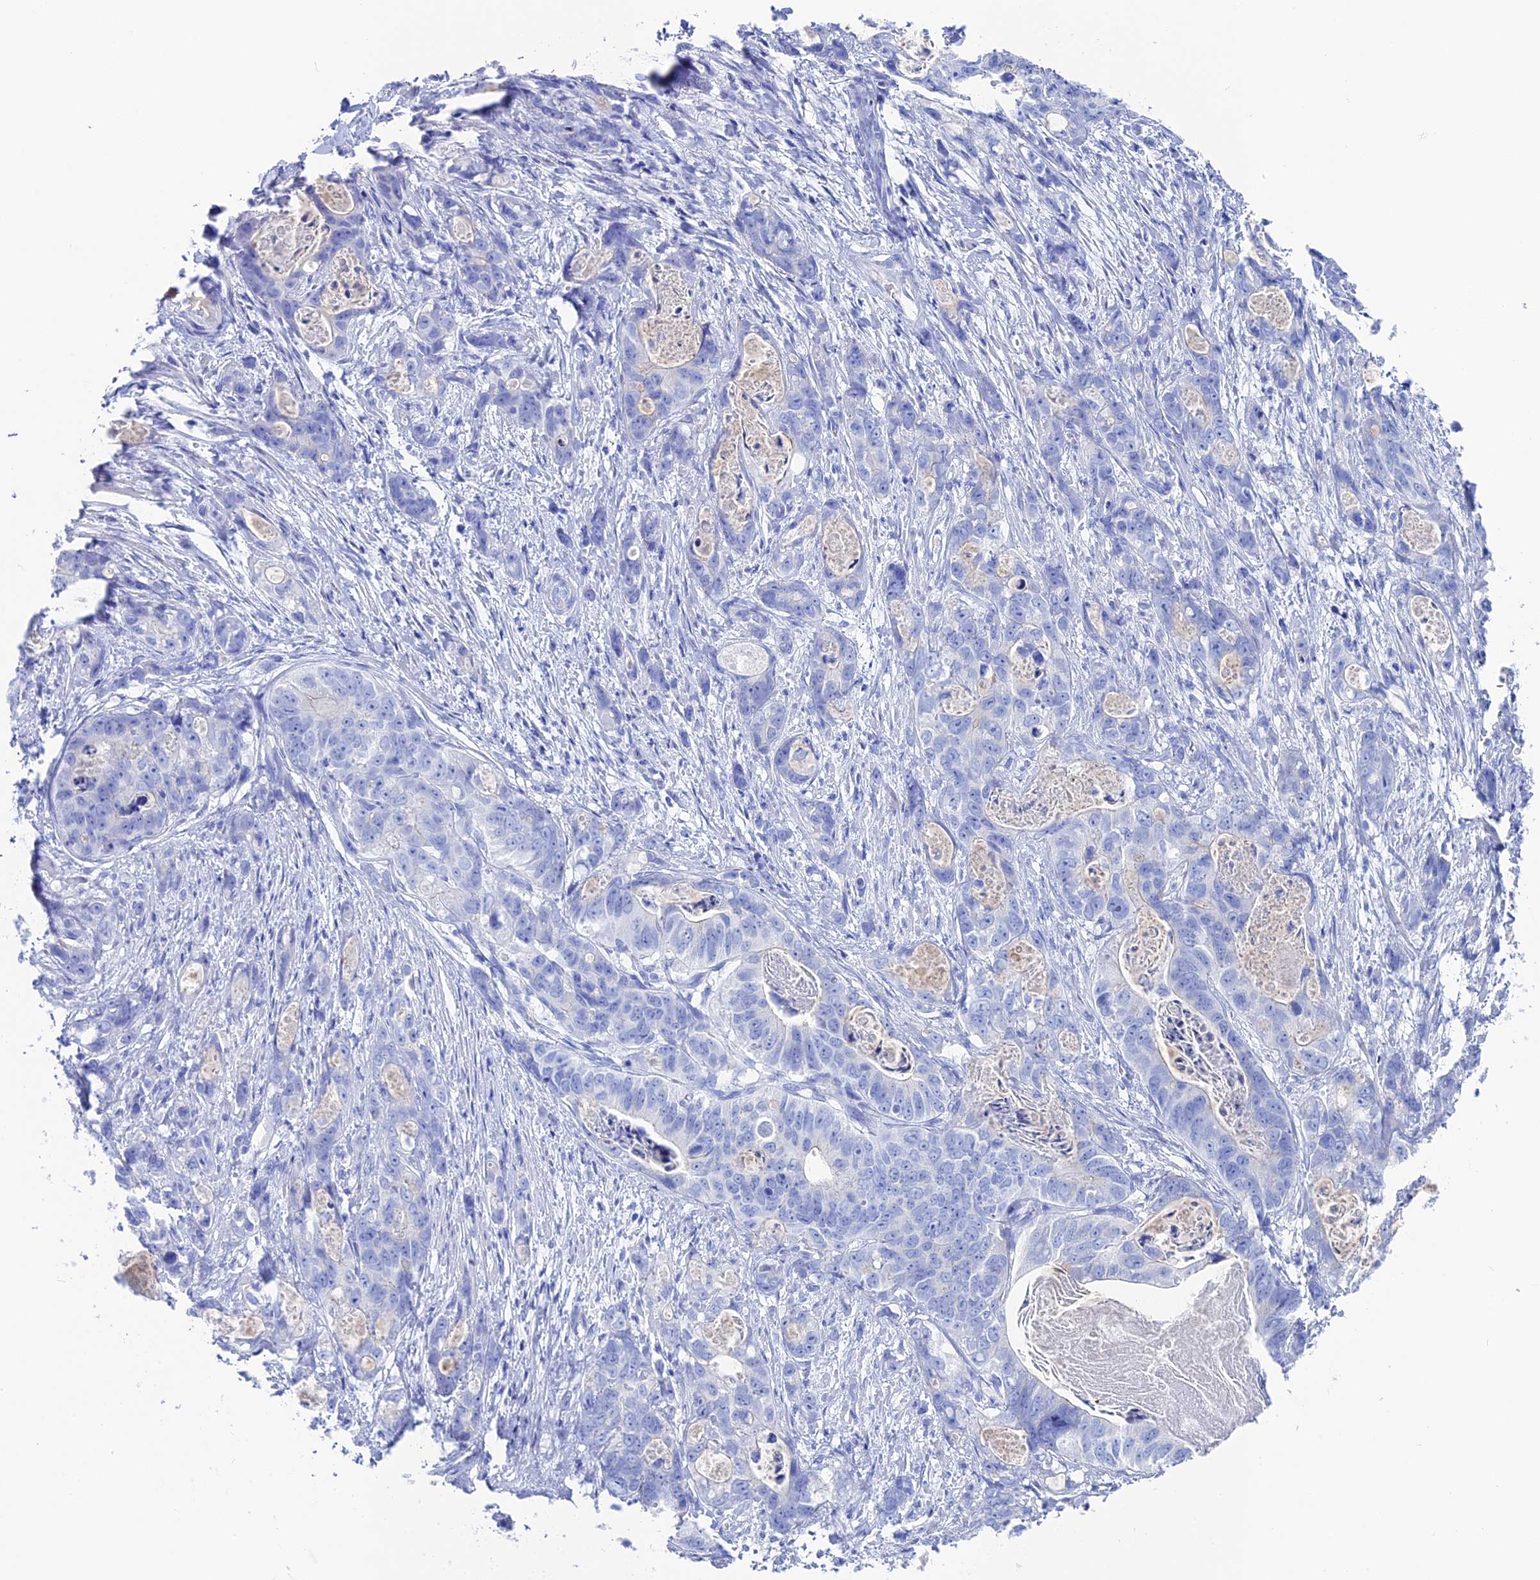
{"staining": {"intensity": "negative", "quantity": "none", "location": "none"}, "tissue": "stomach cancer", "cell_type": "Tumor cells", "image_type": "cancer", "snomed": [{"axis": "morphology", "description": "Normal tissue, NOS"}, {"axis": "morphology", "description": "Adenocarcinoma, NOS"}, {"axis": "topography", "description": "Stomach"}], "caption": "Stomach cancer (adenocarcinoma) was stained to show a protein in brown. There is no significant positivity in tumor cells.", "gene": "UNC119", "patient": {"sex": "female", "age": 89}}